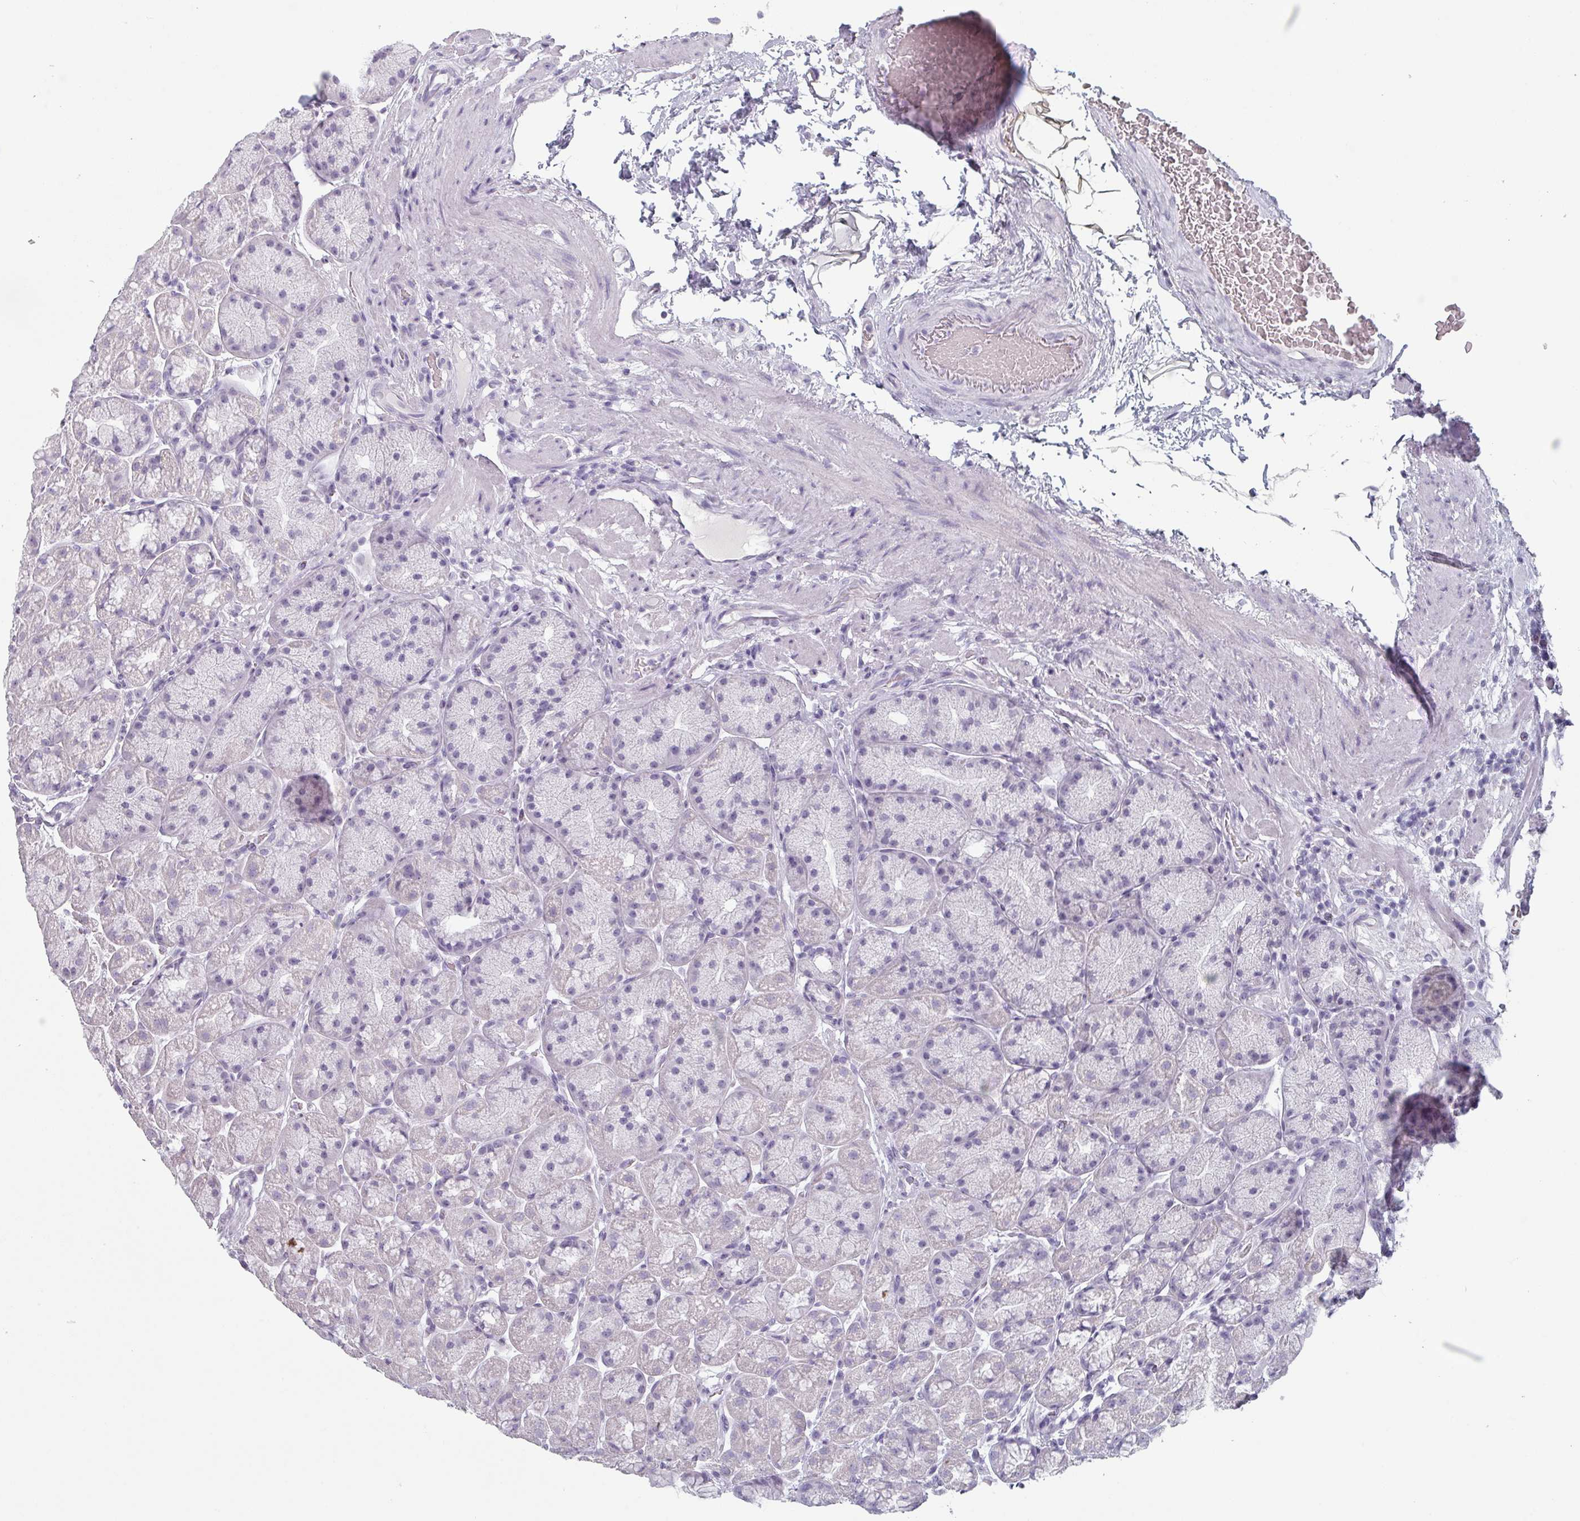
{"staining": {"intensity": "negative", "quantity": "none", "location": "none"}, "tissue": "stomach", "cell_type": "Glandular cells", "image_type": "normal", "snomed": [{"axis": "morphology", "description": "Normal tissue, NOS"}, {"axis": "topography", "description": "Stomach, lower"}], "caption": "Immunohistochemistry micrograph of benign stomach stained for a protein (brown), which demonstrates no positivity in glandular cells. The staining was performed using DAB to visualize the protein expression in brown, while the nuclei were stained in blue with hematoxylin (Magnification: 20x).", "gene": "SLC35G2", "patient": {"sex": "male", "age": 67}}